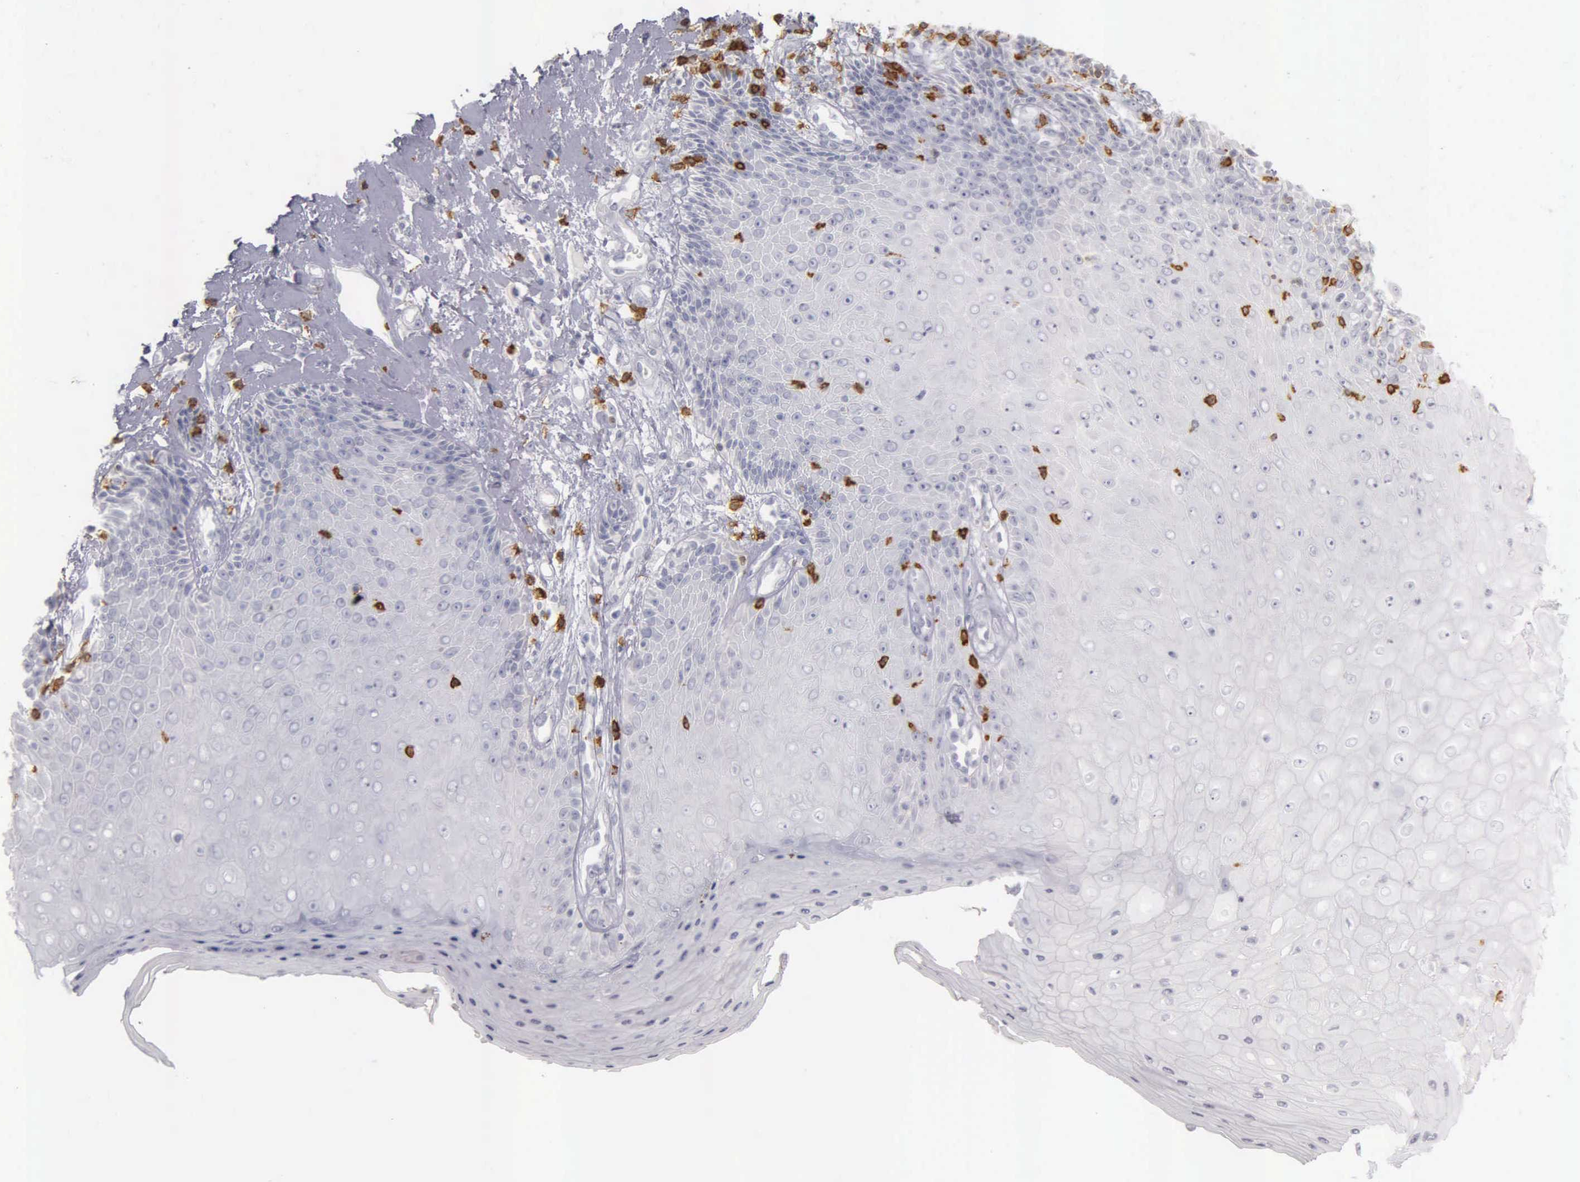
{"staining": {"intensity": "negative", "quantity": "none", "location": "none"}, "tissue": "skin", "cell_type": "Epidermal cells", "image_type": "normal", "snomed": [{"axis": "morphology", "description": "Normal tissue, NOS"}, {"axis": "topography", "description": "Skin"}, {"axis": "topography", "description": "Anal"}], "caption": "Immunohistochemistry (IHC) of benign human skin exhibits no positivity in epidermal cells.", "gene": "CD3E", "patient": {"sex": "male", "age": 61}}